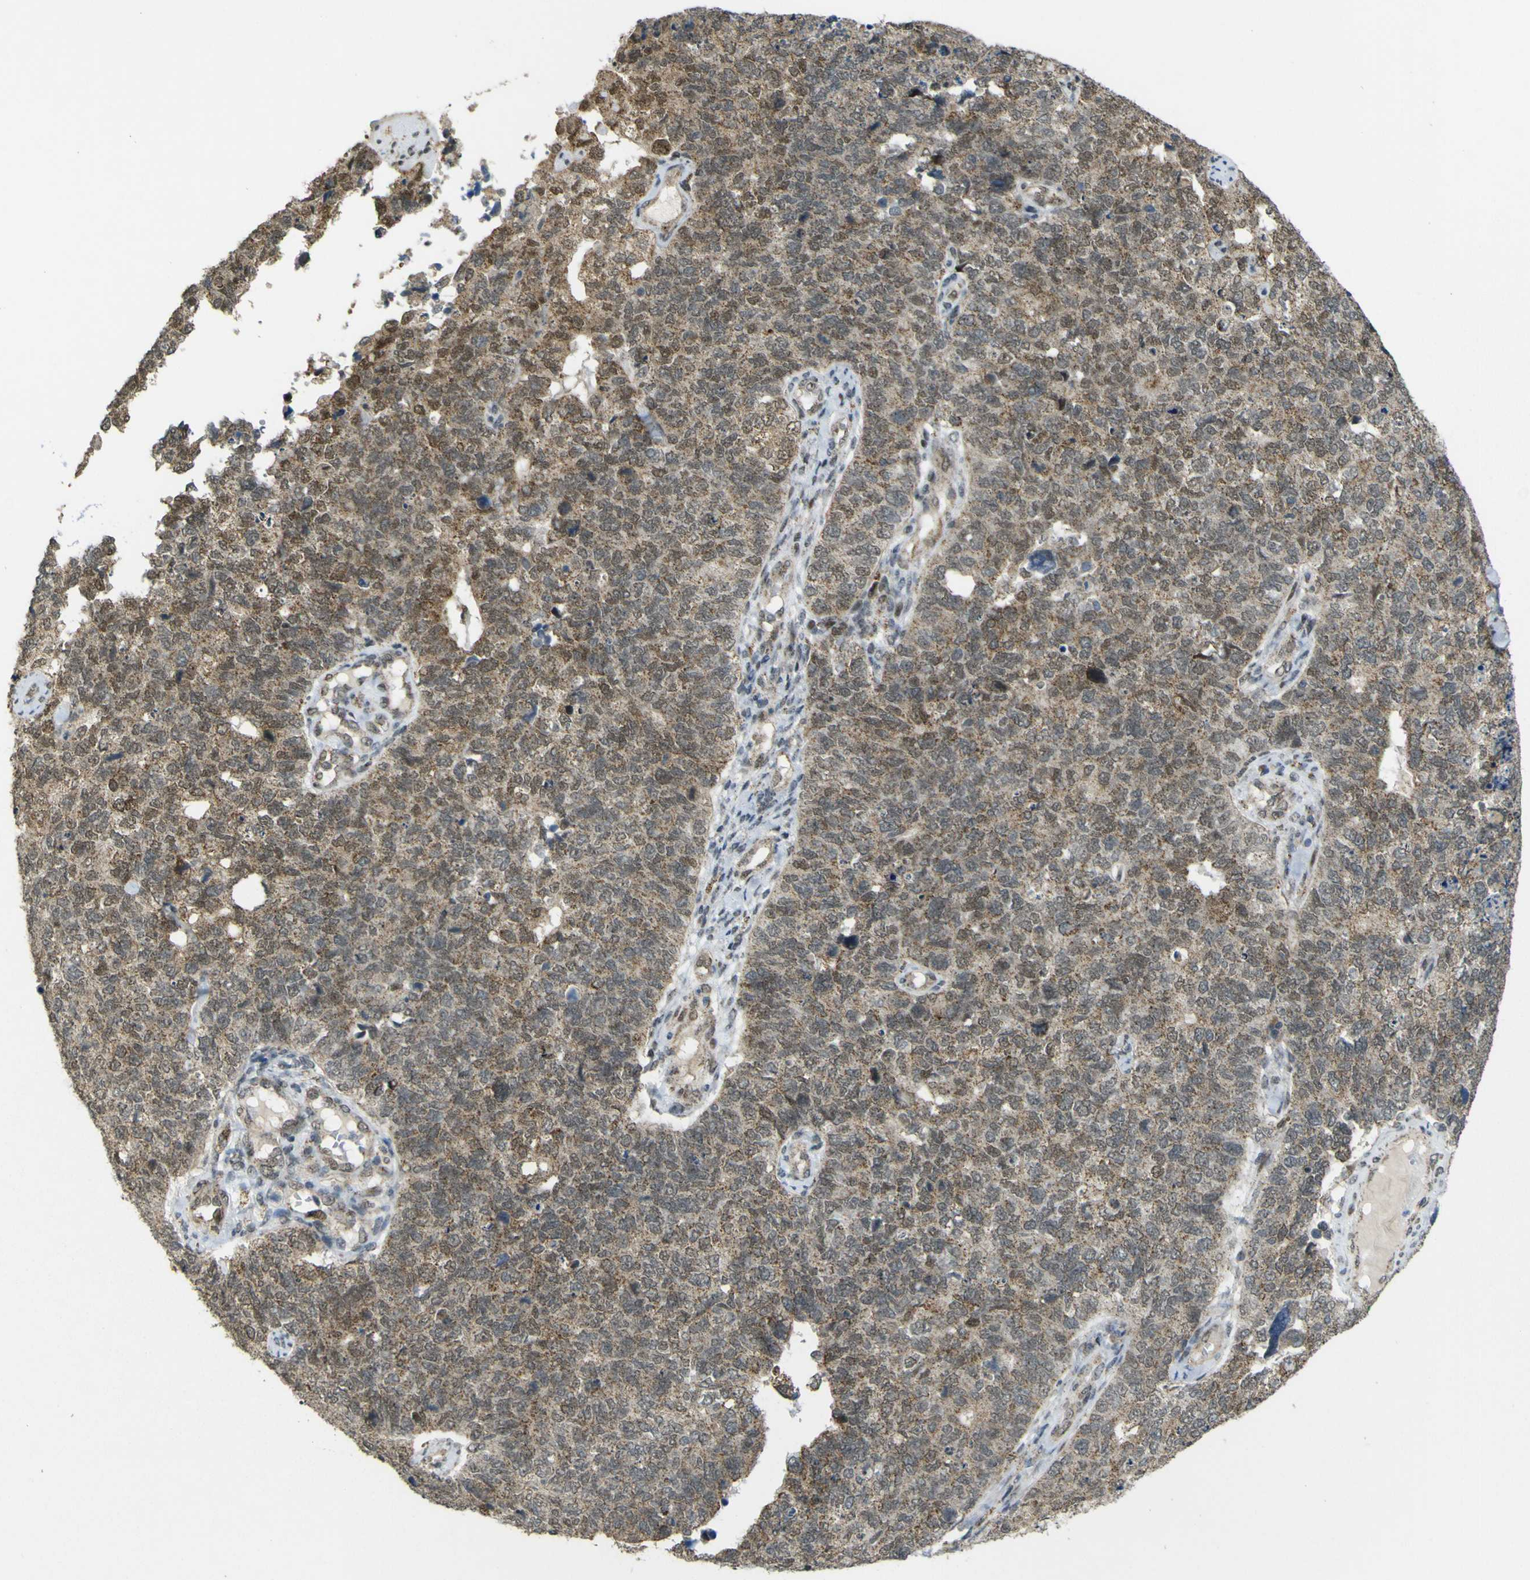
{"staining": {"intensity": "moderate", "quantity": ">75%", "location": "cytoplasmic/membranous,nuclear"}, "tissue": "cervical cancer", "cell_type": "Tumor cells", "image_type": "cancer", "snomed": [{"axis": "morphology", "description": "Squamous cell carcinoma, NOS"}, {"axis": "topography", "description": "Cervix"}], "caption": "Moderate cytoplasmic/membranous and nuclear expression for a protein is seen in about >75% of tumor cells of cervical squamous cell carcinoma using IHC.", "gene": "ACBD5", "patient": {"sex": "female", "age": 63}}